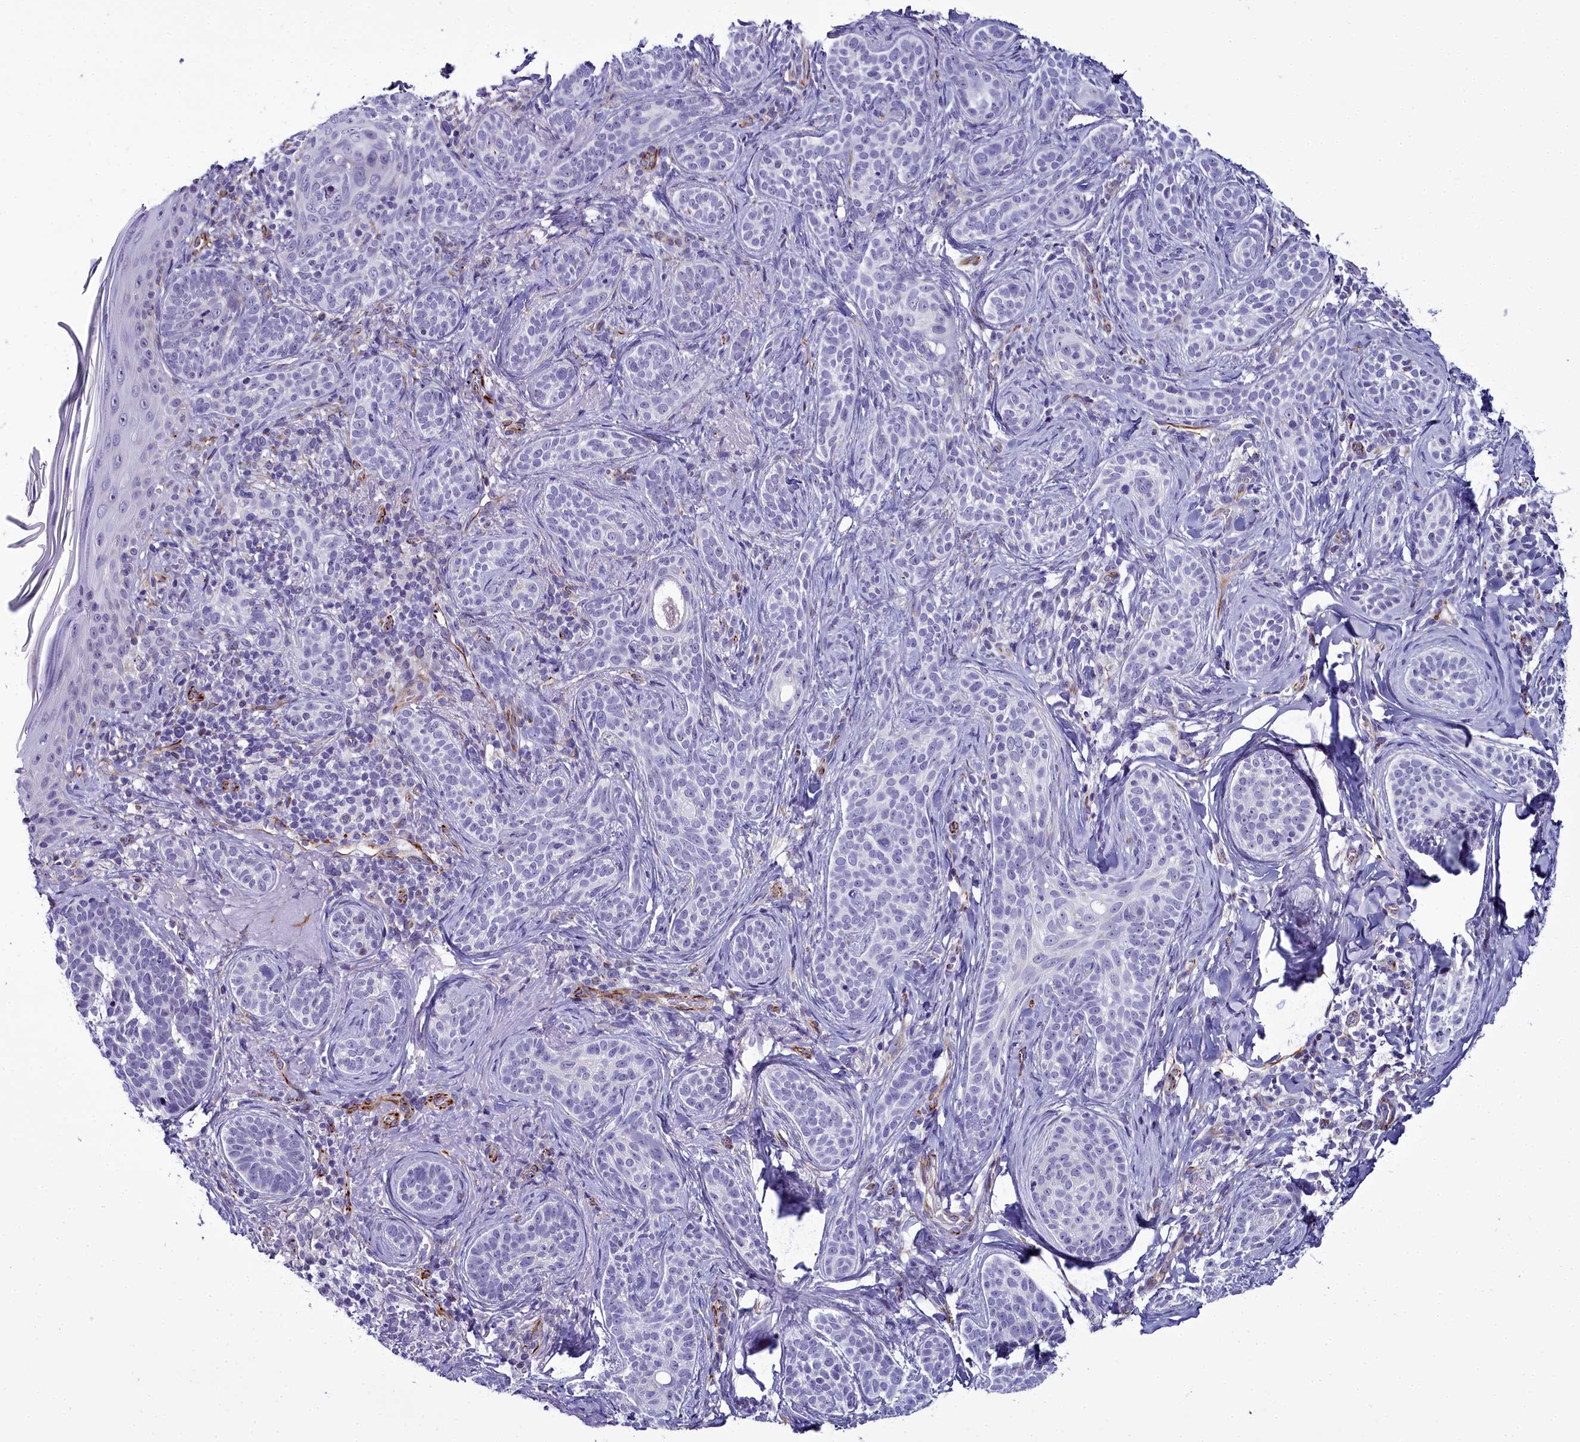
{"staining": {"intensity": "negative", "quantity": "none", "location": "none"}, "tissue": "skin cancer", "cell_type": "Tumor cells", "image_type": "cancer", "snomed": [{"axis": "morphology", "description": "Basal cell carcinoma"}, {"axis": "topography", "description": "Skin"}], "caption": "Immunohistochemistry photomicrograph of human skin basal cell carcinoma stained for a protein (brown), which displays no expression in tumor cells.", "gene": "TIMM22", "patient": {"sex": "male", "age": 71}}